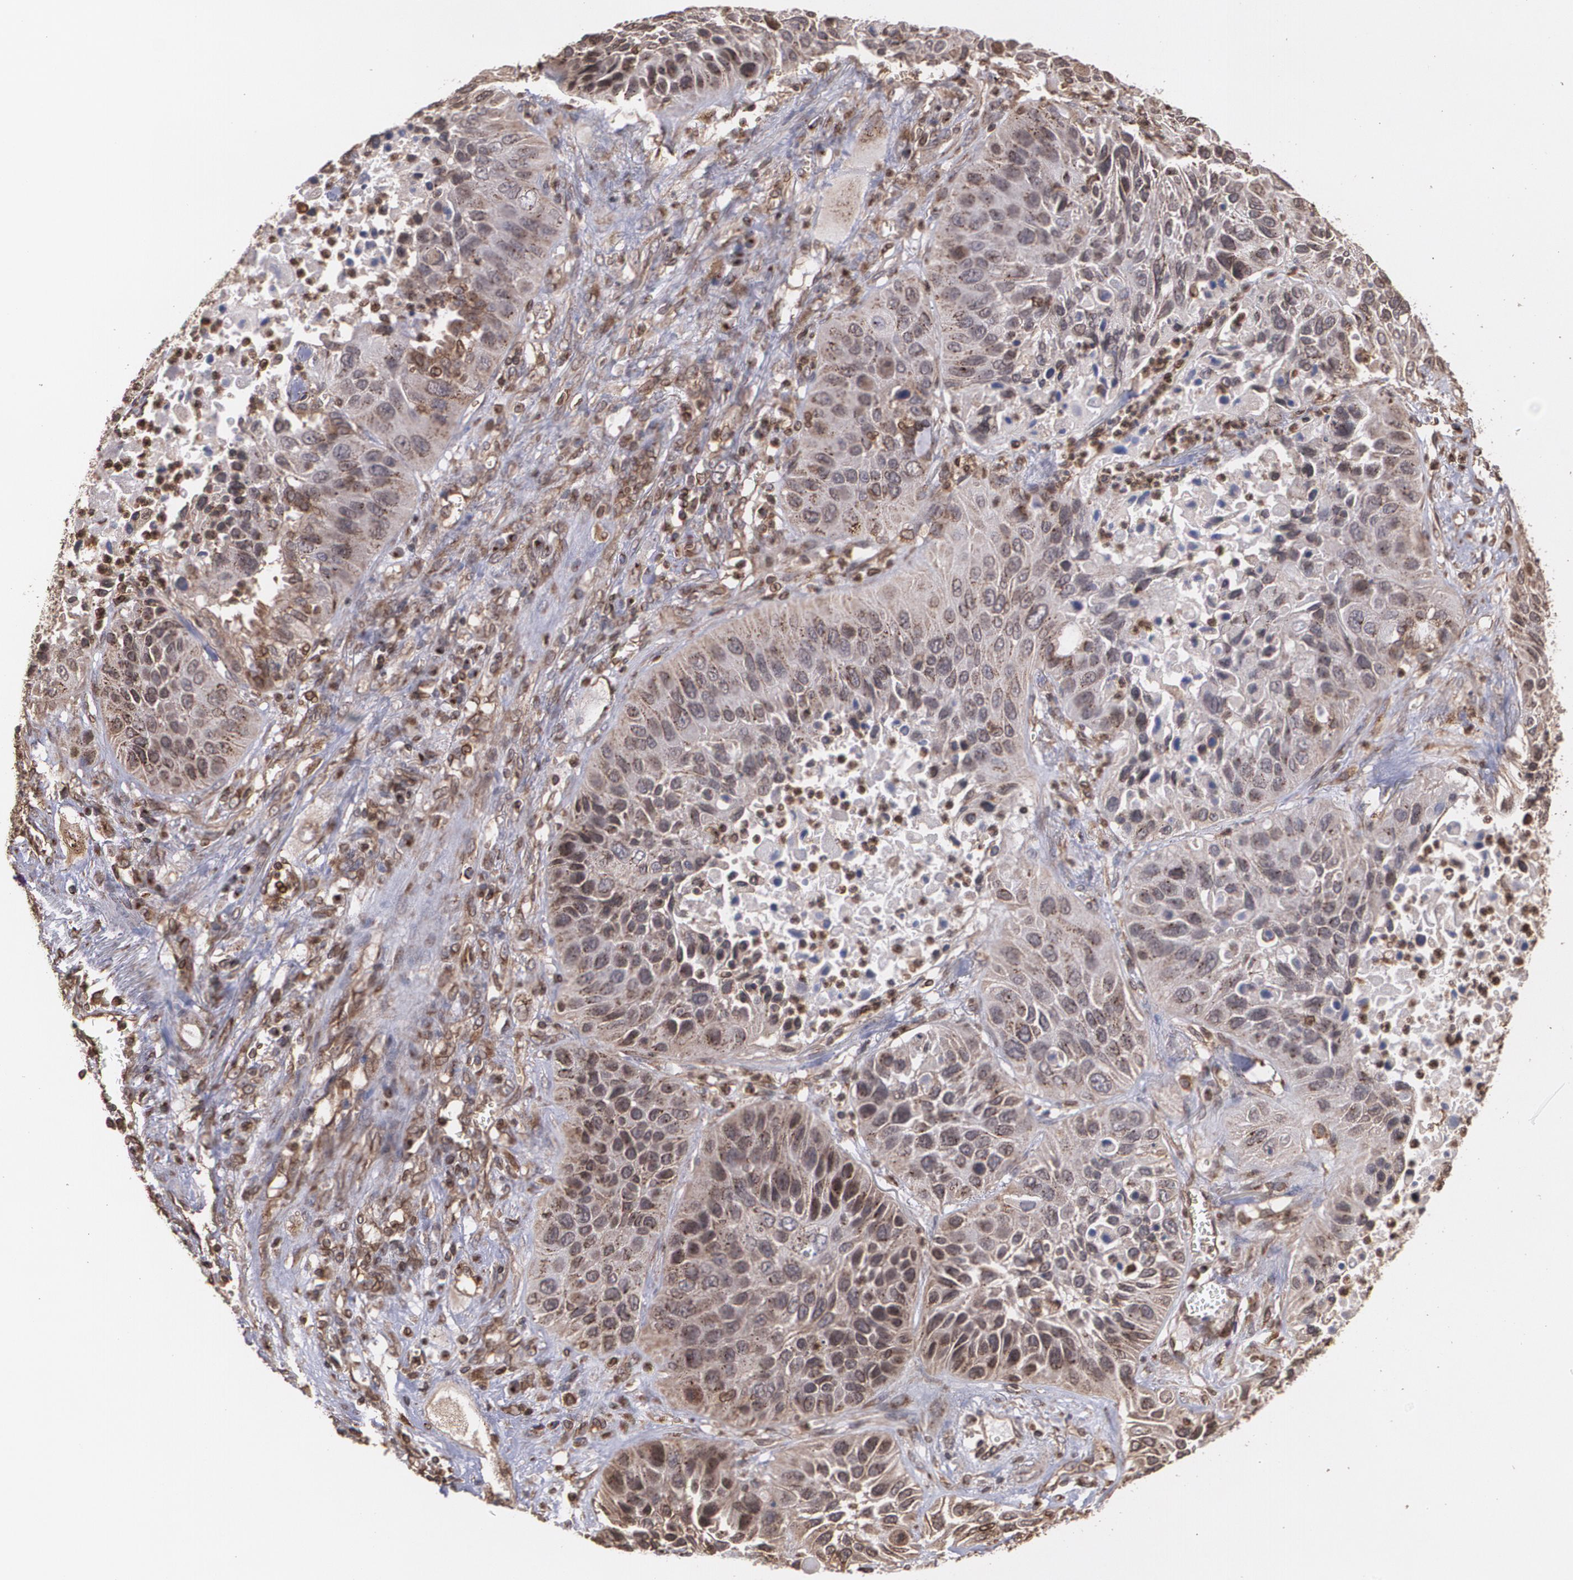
{"staining": {"intensity": "weak", "quantity": "25%-75%", "location": "cytoplasmic/membranous"}, "tissue": "lung cancer", "cell_type": "Tumor cells", "image_type": "cancer", "snomed": [{"axis": "morphology", "description": "Squamous cell carcinoma, NOS"}, {"axis": "topography", "description": "Lung"}], "caption": "Immunohistochemistry histopathology image of lung cancer (squamous cell carcinoma) stained for a protein (brown), which demonstrates low levels of weak cytoplasmic/membranous staining in approximately 25%-75% of tumor cells.", "gene": "TRIP11", "patient": {"sex": "female", "age": 76}}